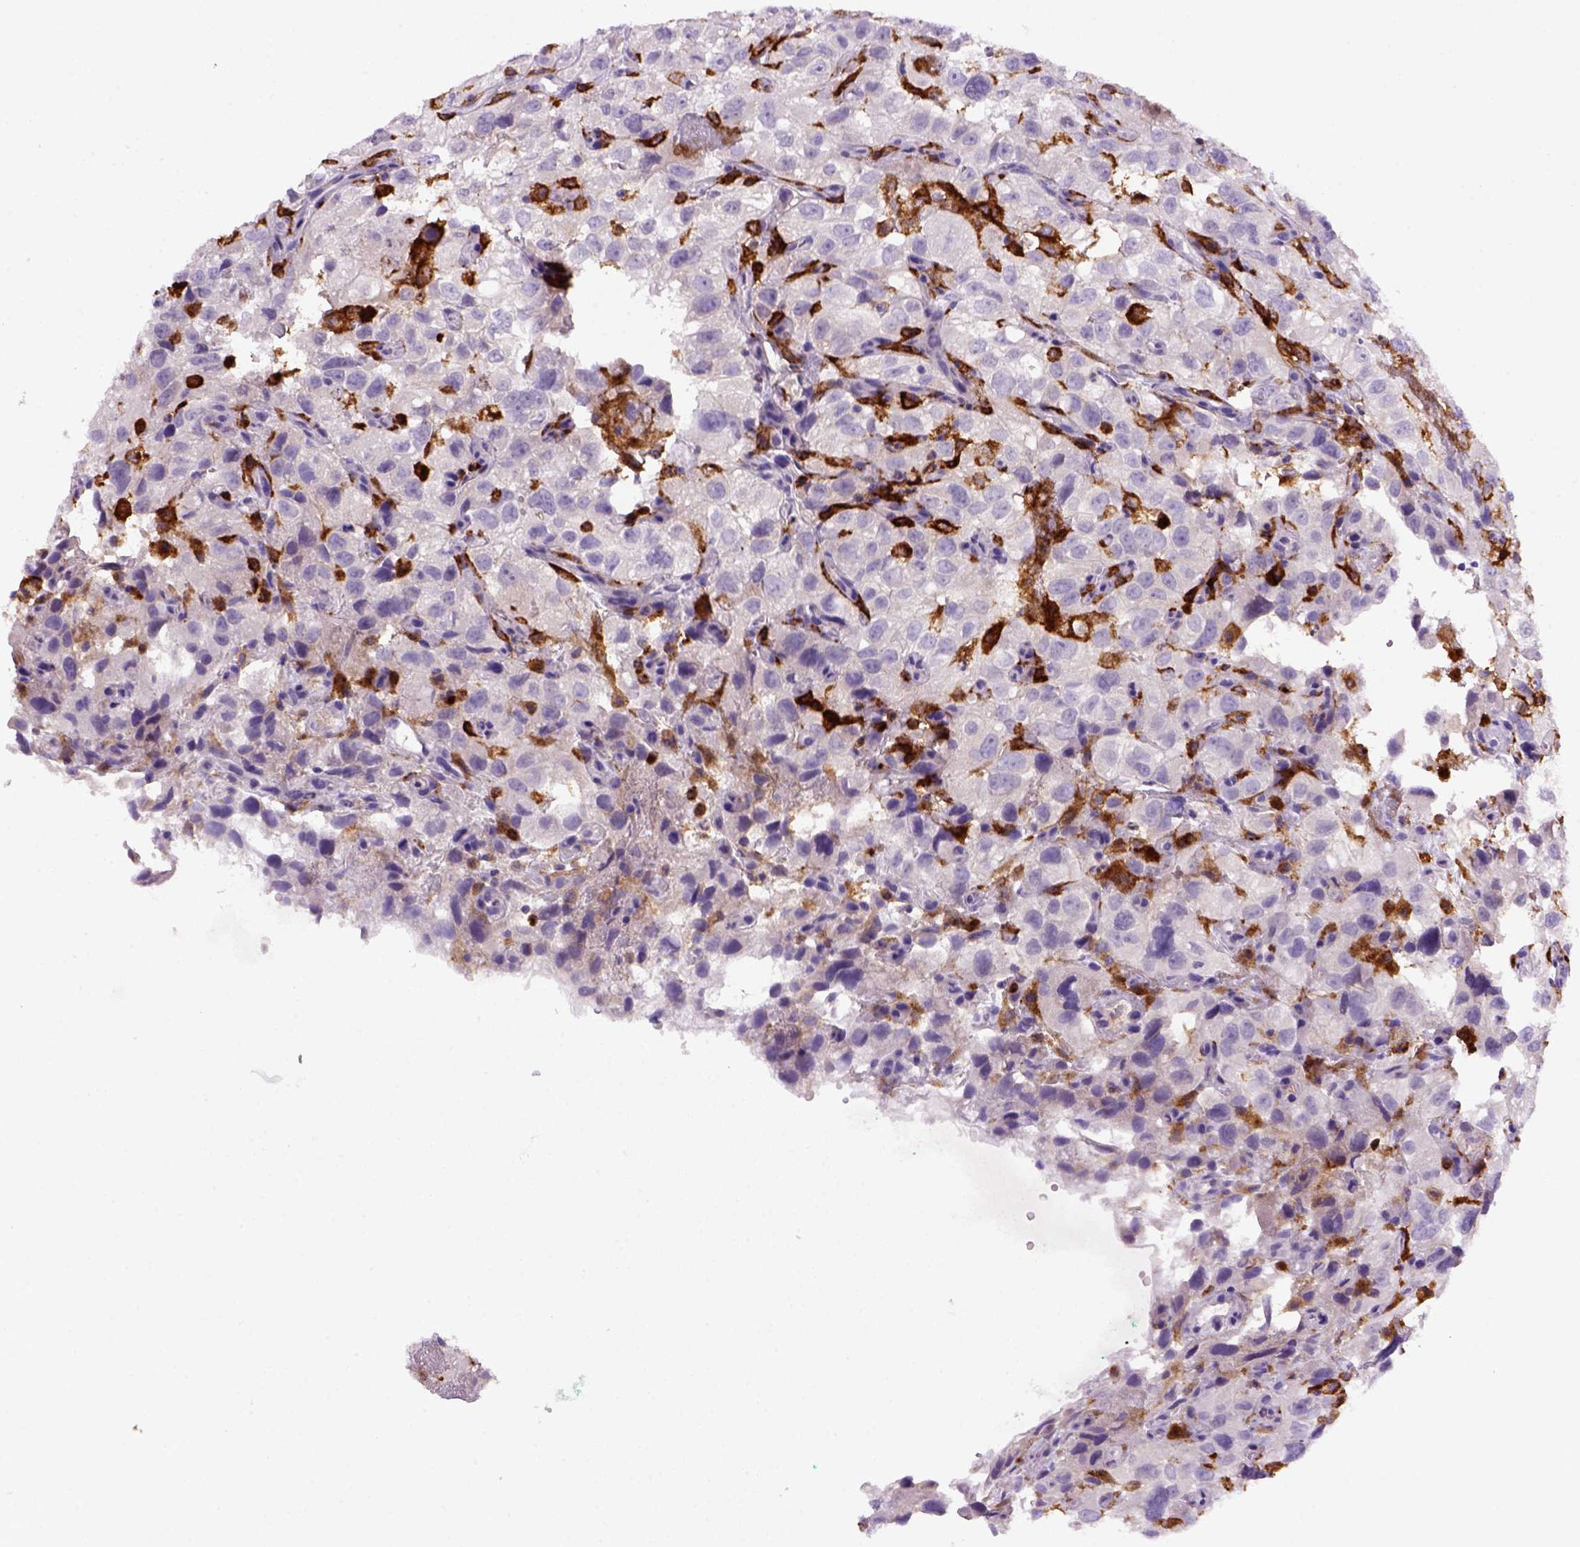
{"staining": {"intensity": "negative", "quantity": "none", "location": "none"}, "tissue": "renal cancer", "cell_type": "Tumor cells", "image_type": "cancer", "snomed": [{"axis": "morphology", "description": "Adenocarcinoma, NOS"}, {"axis": "topography", "description": "Kidney"}], "caption": "IHC photomicrograph of renal cancer stained for a protein (brown), which exhibits no positivity in tumor cells. (IHC, brightfield microscopy, high magnification).", "gene": "CD14", "patient": {"sex": "male", "age": 64}}